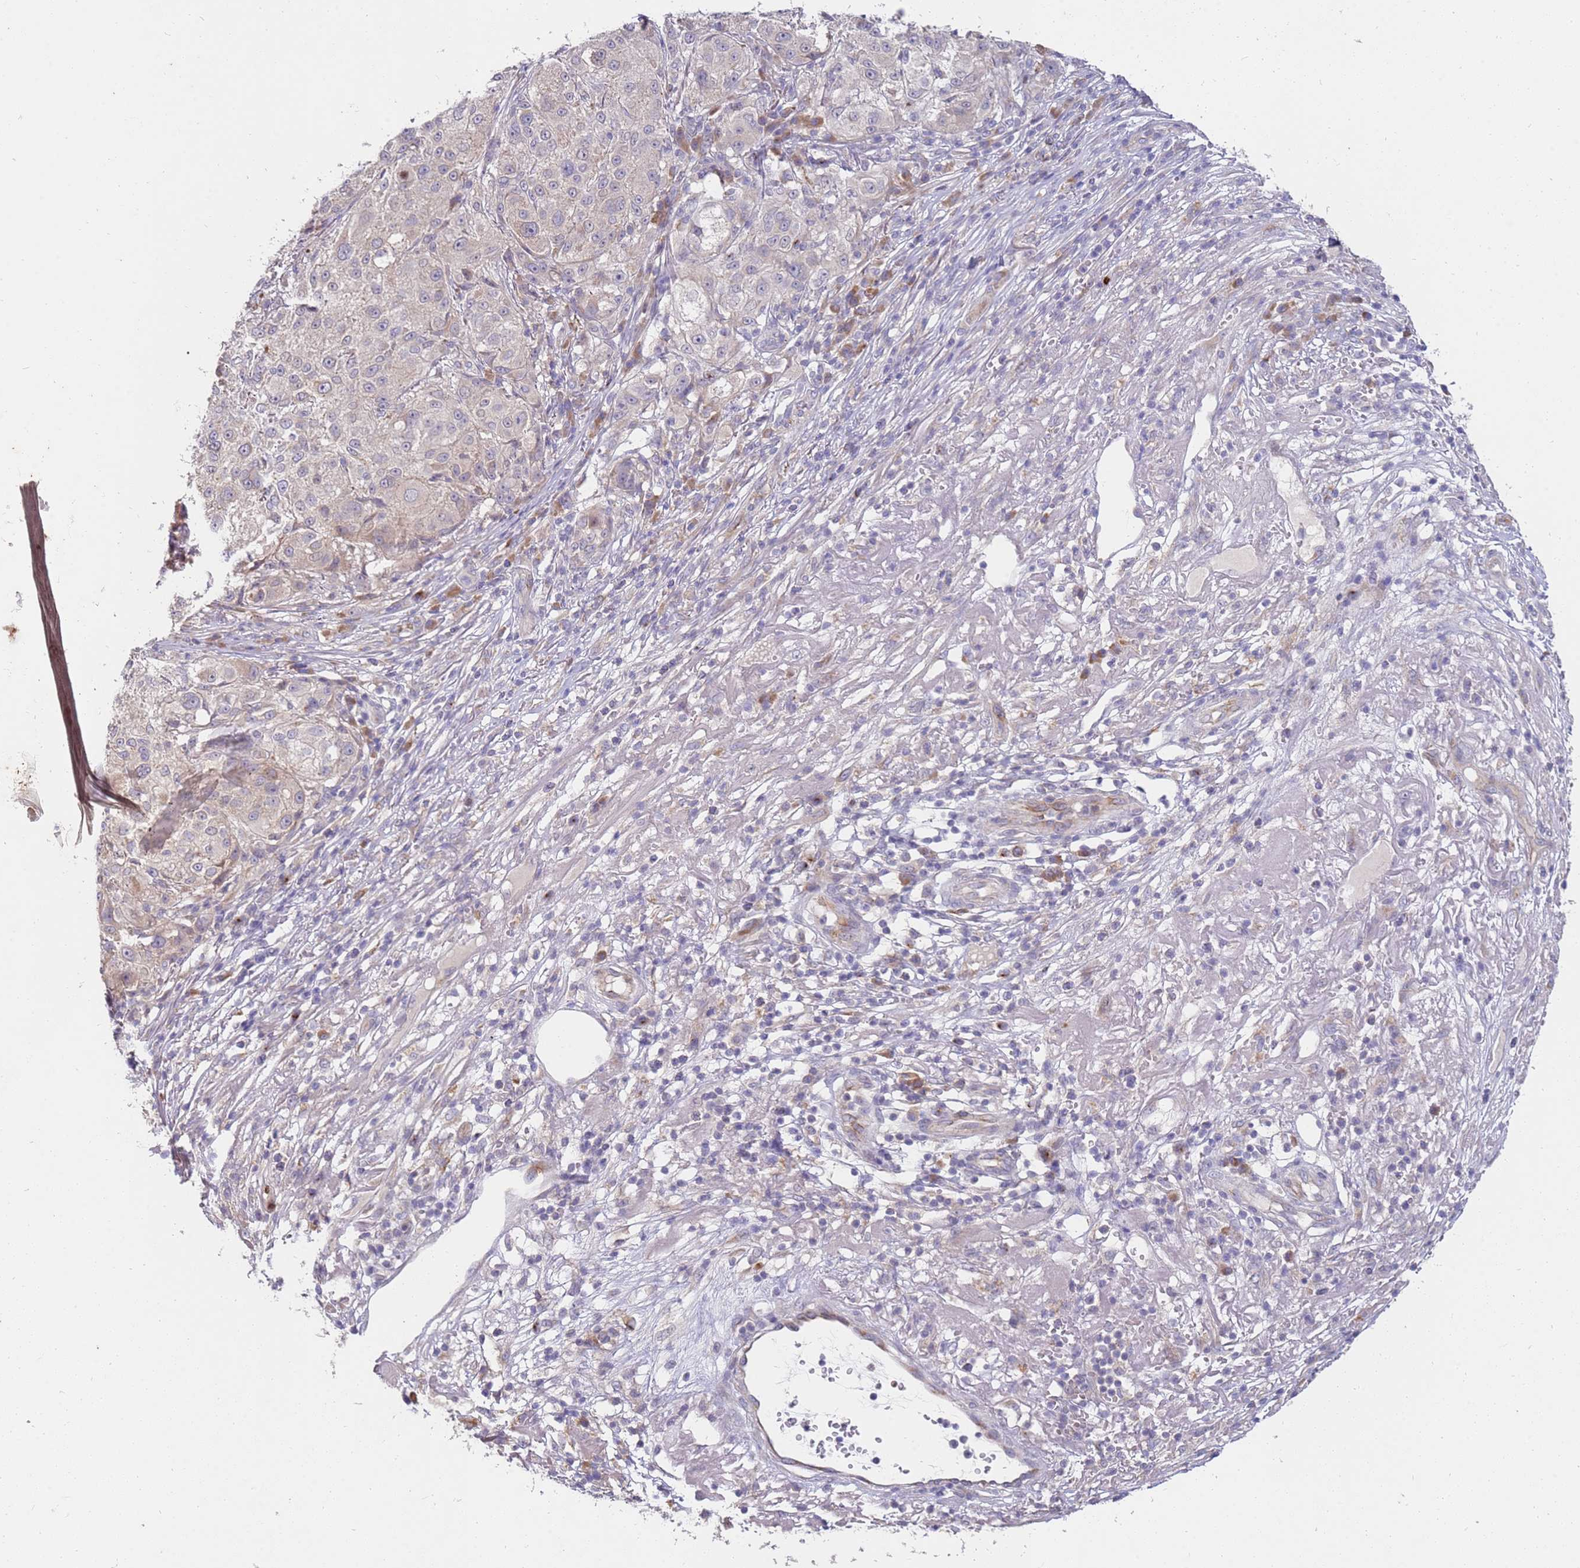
{"staining": {"intensity": "negative", "quantity": "none", "location": "none"}, "tissue": "melanoma", "cell_type": "Tumor cells", "image_type": "cancer", "snomed": [{"axis": "morphology", "description": "Necrosis, NOS"}, {"axis": "morphology", "description": "Malignant melanoma, NOS"}, {"axis": "topography", "description": "Skin"}], "caption": "Immunohistochemistry histopathology image of melanoma stained for a protein (brown), which reveals no expression in tumor cells. (DAB (3,3'-diaminobenzidine) immunohistochemistry with hematoxylin counter stain).", "gene": "NMUR2", "patient": {"sex": "female", "age": 87}}